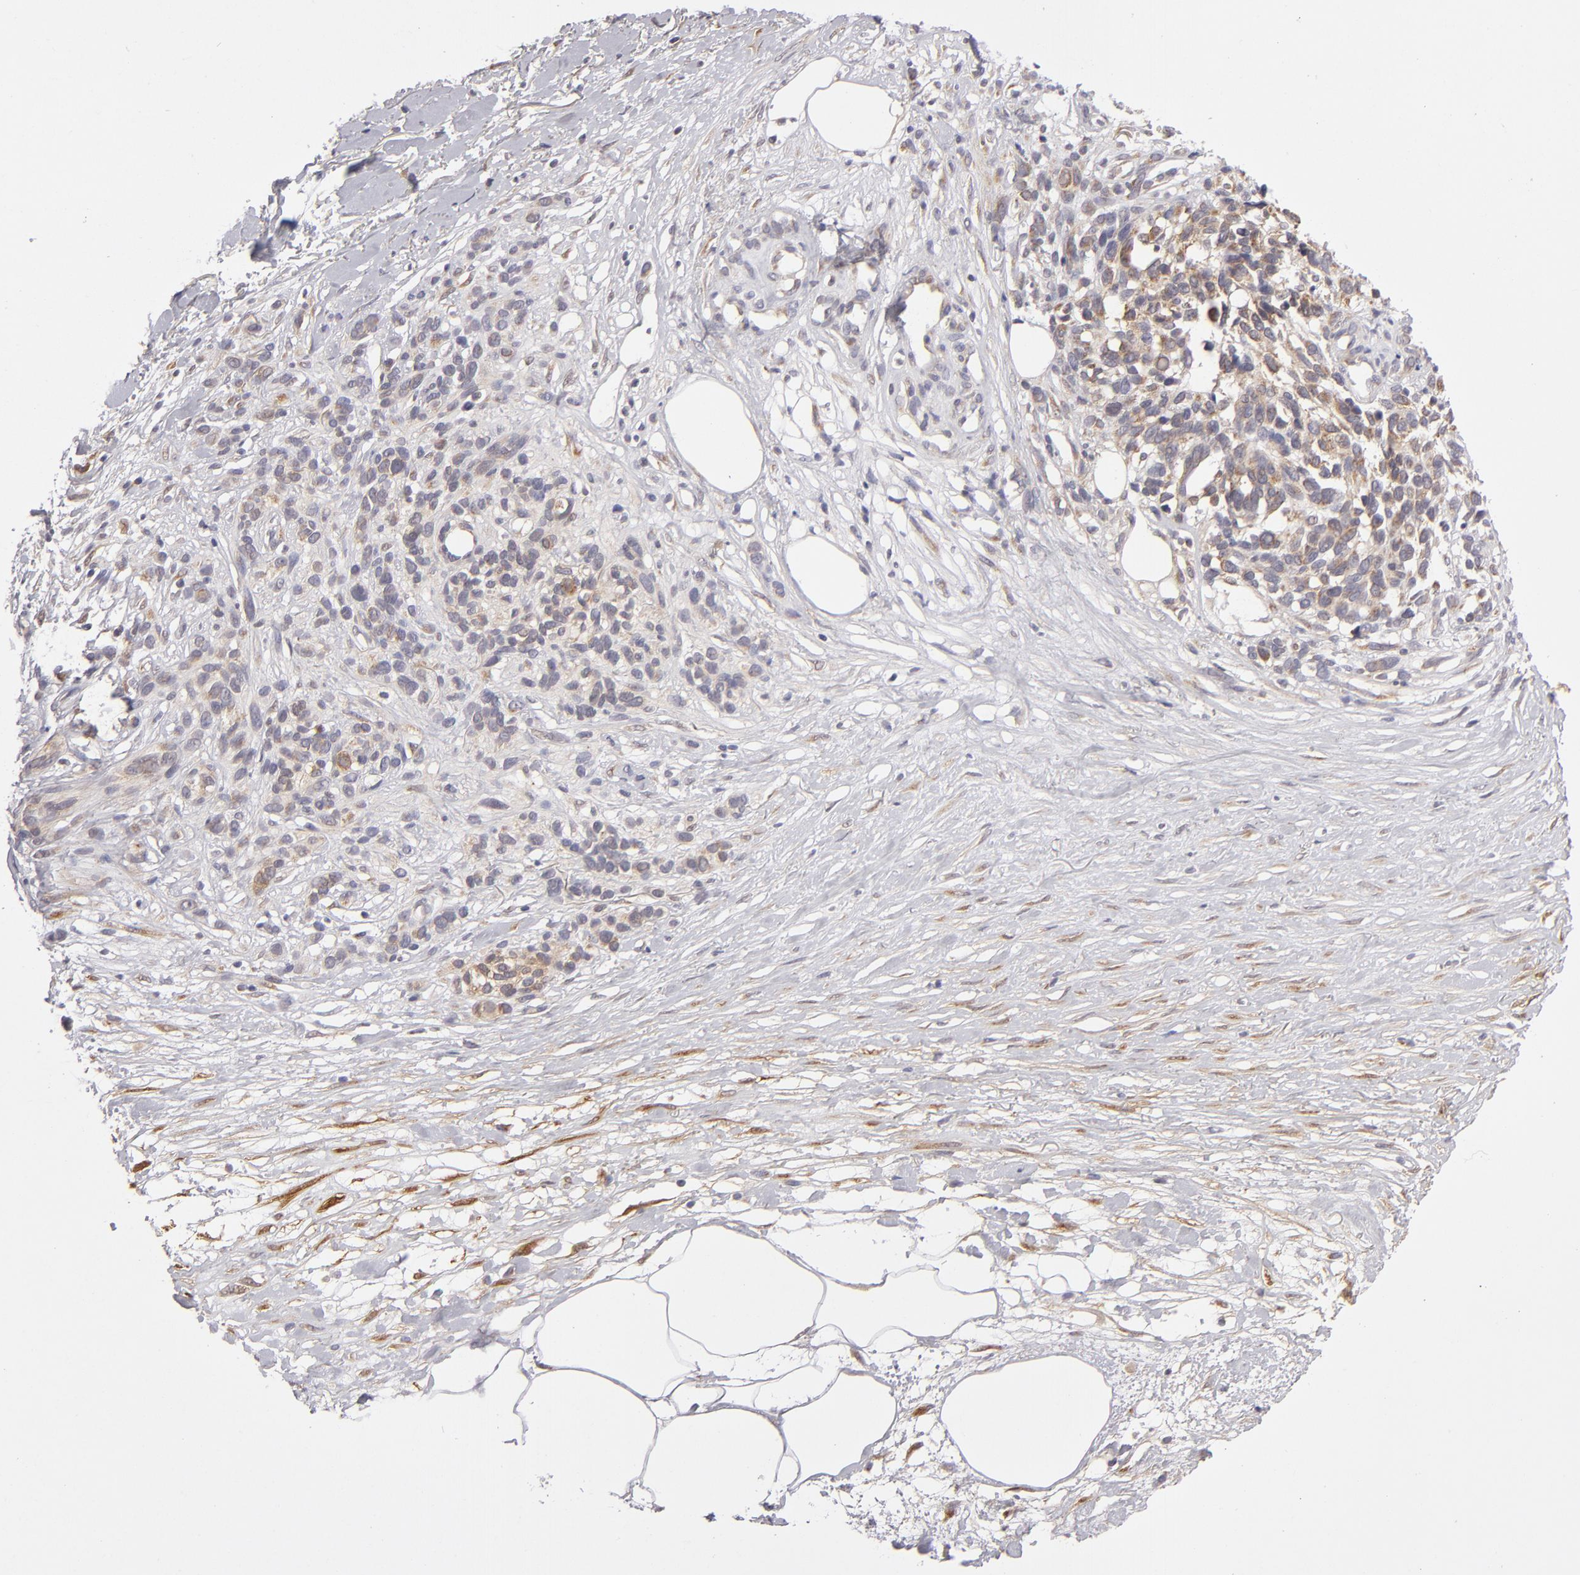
{"staining": {"intensity": "moderate", "quantity": "25%-75%", "location": "cytoplasmic/membranous"}, "tissue": "melanoma", "cell_type": "Tumor cells", "image_type": "cancer", "snomed": [{"axis": "morphology", "description": "Malignant melanoma, NOS"}, {"axis": "topography", "description": "Skin"}], "caption": "A brown stain shows moderate cytoplasmic/membranous positivity of a protein in human malignant melanoma tumor cells.", "gene": "SH2D4A", "patient": {"sex": "female", "age": 85}}